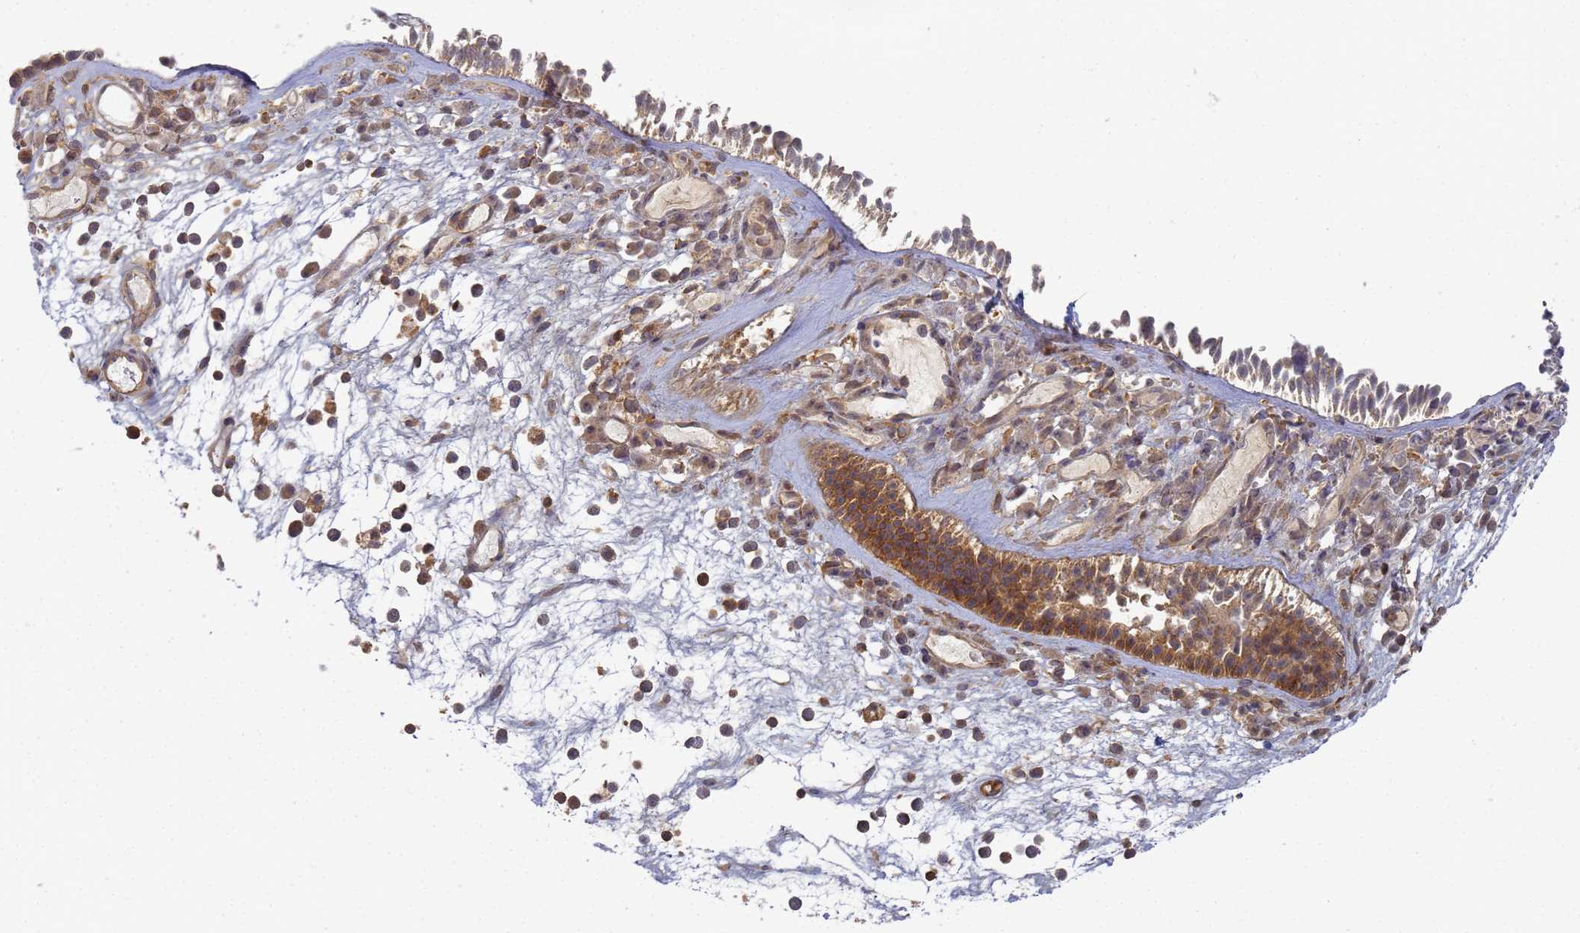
{"staining": {"intensity": "moderate", "quantity": "25%-75%", "location": "cytoplasmic/membranous"}, "tissue": "nasopharynx", "cell_type": "Respiratory epithelial cells", "image_type": "normal", "snomed": [{"axis": "morphology", "description": "Normal tissue, NOS"}, {"axis": "morphology", "description": "Inflammation, NOS"}, {"axis": "morphology", "description": "Malignant melanoma, Metastatic site"}, {"axis": "topography", "description": "Nasopharynx"}], "caption": "The histopathology image demonstrates immunohistochemical staining of unremarkable nasopharynx. There is moderate cytoplasmic/membranous expression is appreciated in approximately 25%-75% of respiratory epithelial cells. (DAB (3,3'-diaminobenzidine) IHC with brightfield microscopy, high magnification).", "gene": "SHARPIN", "patient": {"sex": "male", "age": 70}}